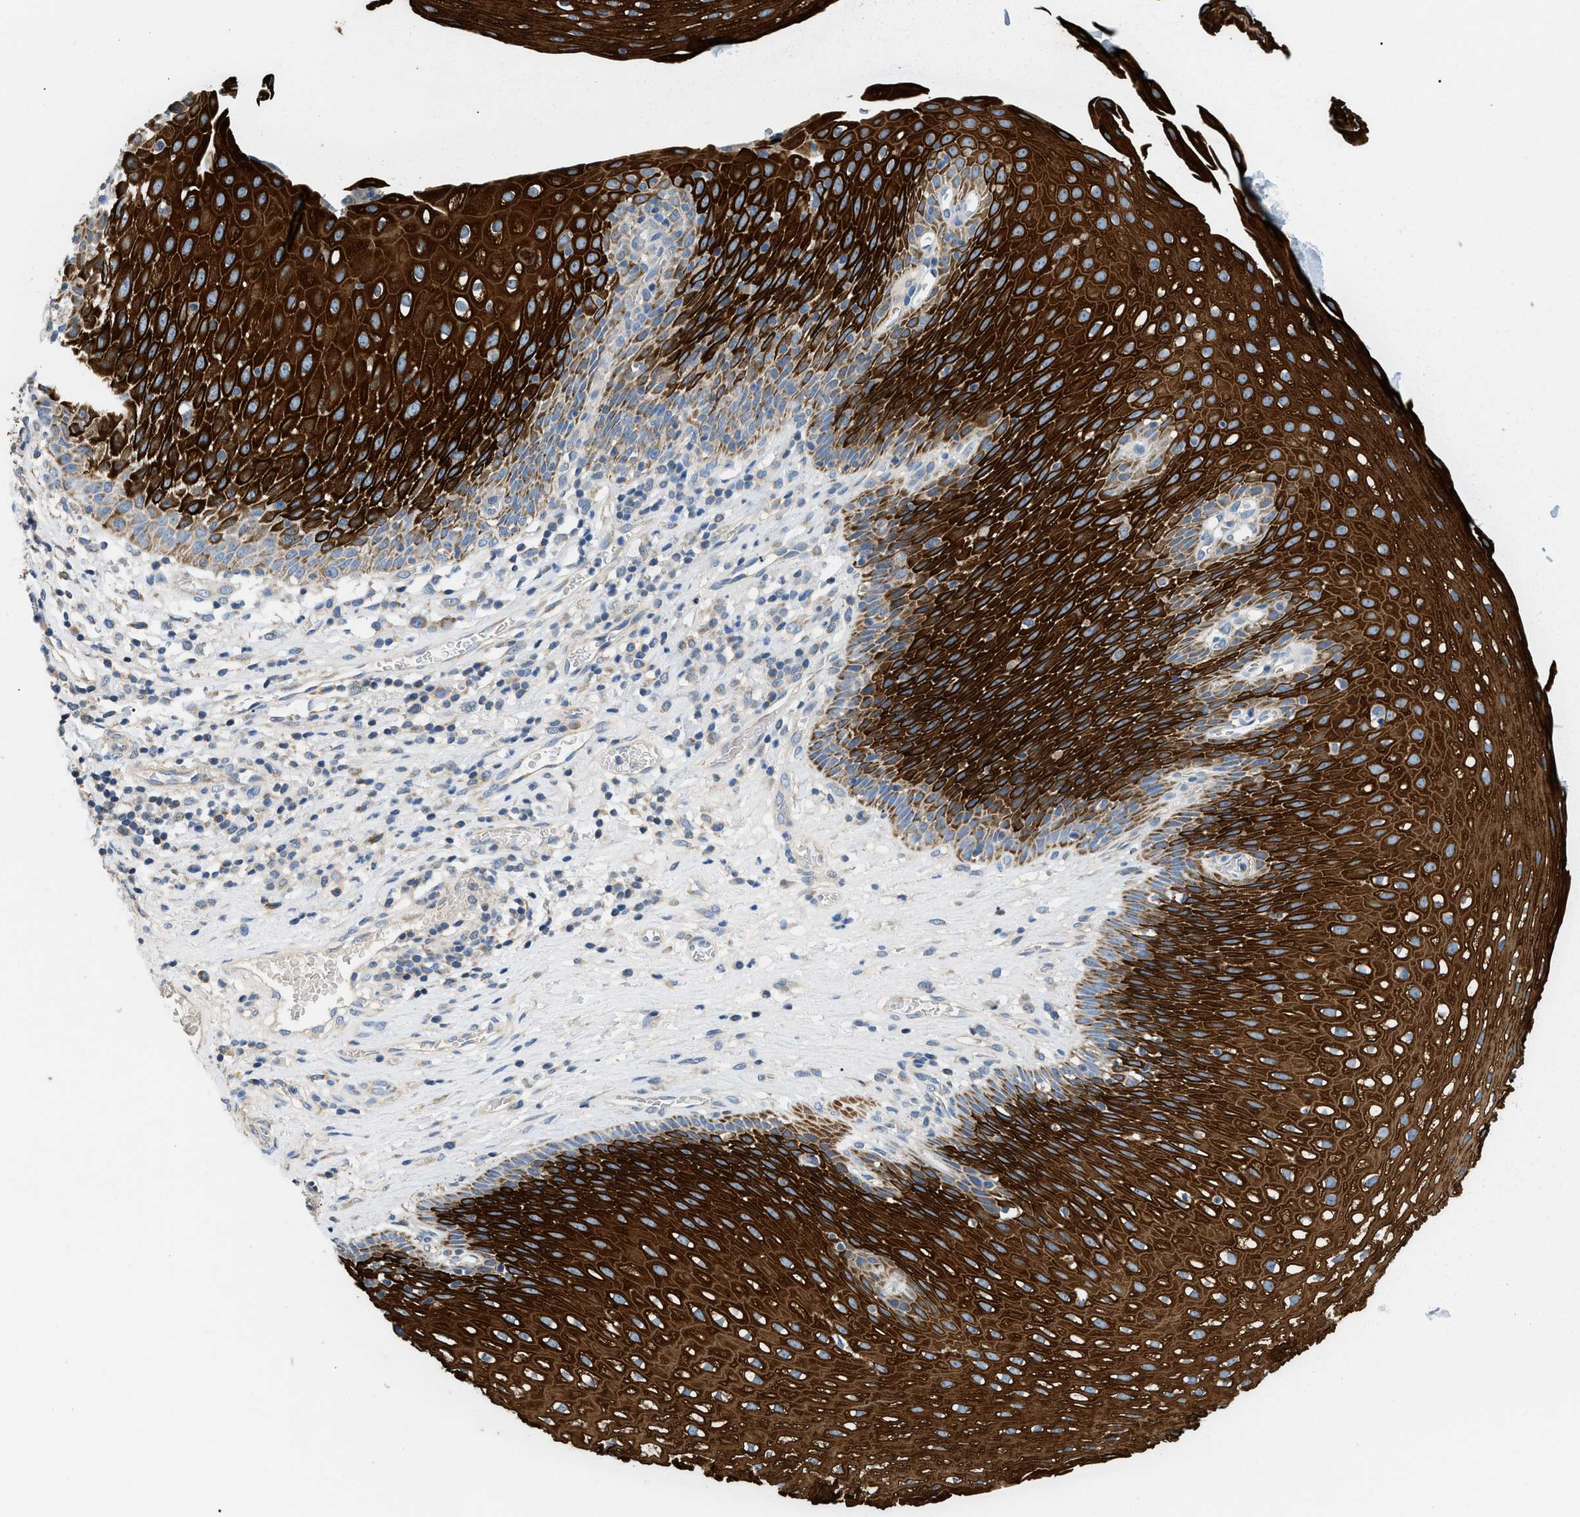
{"staining": {"intensity": "strong", "quantity": ">75%", "location": "cytoplasmic/membranous"}, "tissue": "esophagus", "cell_type": "Squamous epithelial cells", "image_type": "normal", "snomed": [{"axis": "morphology", "description": "Normal tissue, NOS"}, {"axis": "topography", "description": "Esophagus"}], "caption": "Protein analysis of unremarkable esophagus displays strong cytoplasmic/membranous staining in approximately >75% of squamous epithelial cells.", "gene": "TOMM6", "patient": {"sex": "male", "age": 48}}